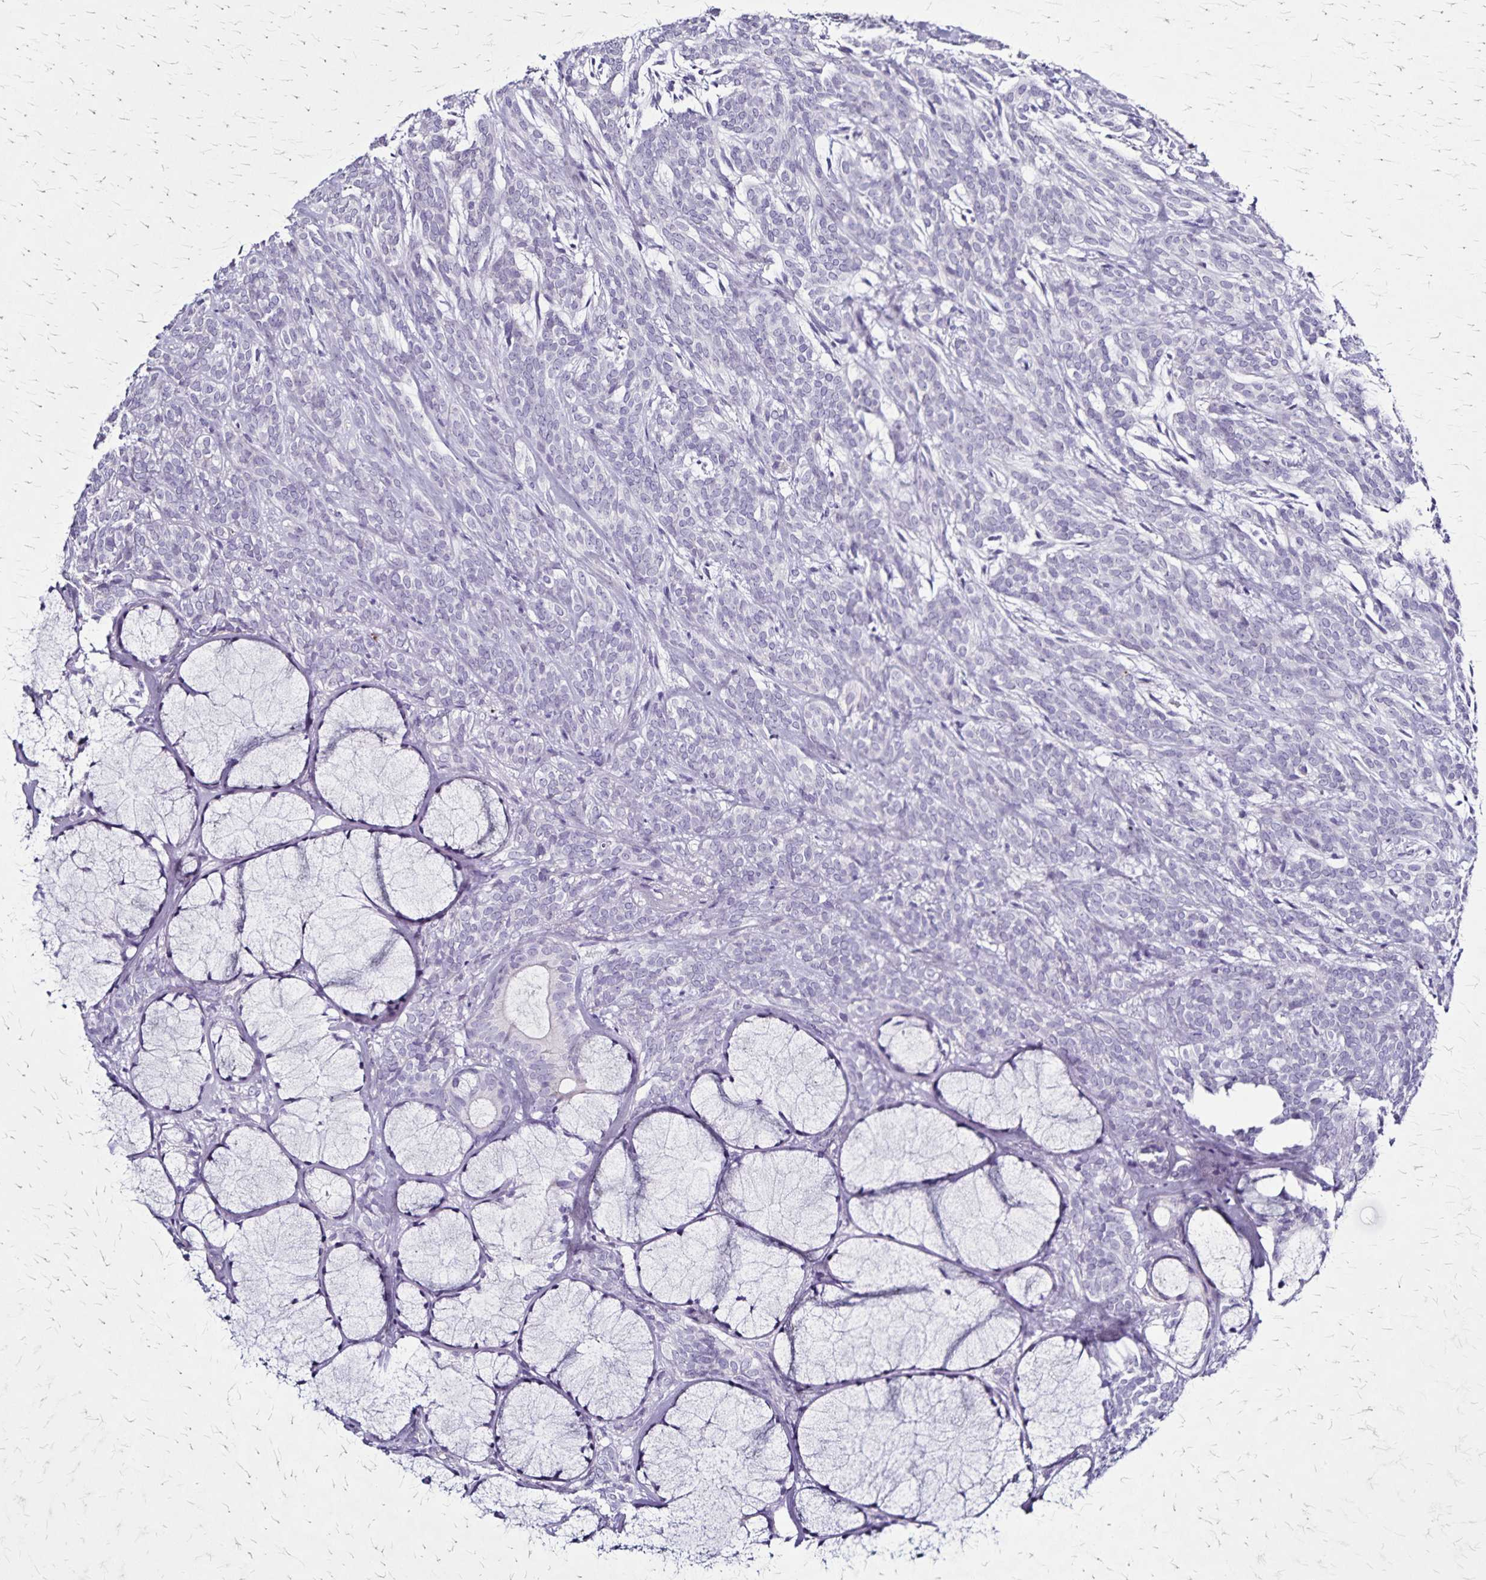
{"staining": {"intensity": "negative", "quantity": "none", "location": "none"}, "tissue": "head and neck cancer", "cell_type": "Tumor cells", "image_type": "cancer", "snomed": [{"axis": "morphology", "description": "Adenocarcinoma, NOS"}, {"axis": "topography", "description": "Head-Neck"}], "caption": "Tumor cells show no significant staining in head and neck cancer (adenocarcinoma).", "gene": "PLXNA4", "patient": {"sex": "female", "age": 57}}